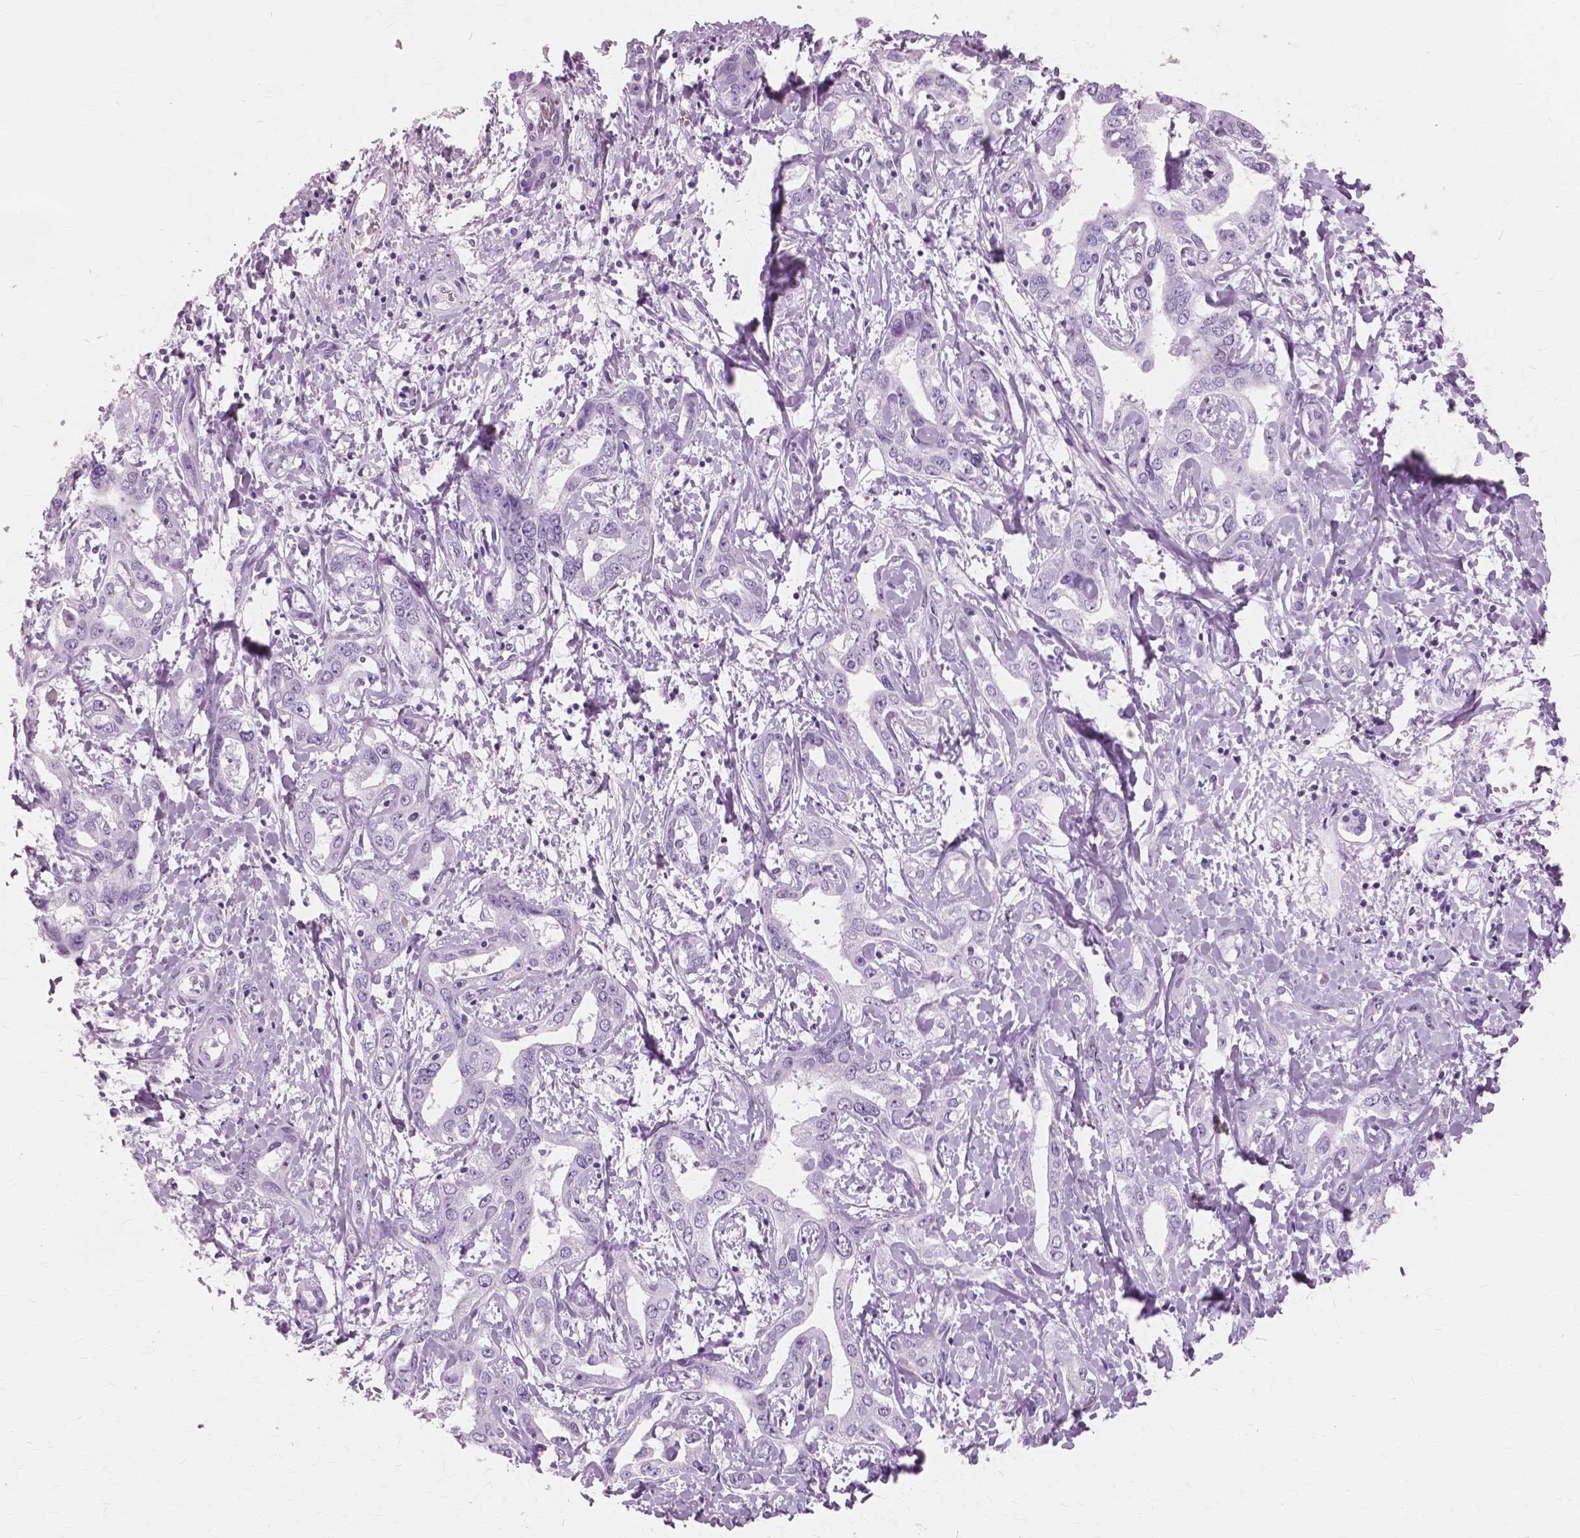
{"staining": {"intensity": "negative", "quantity": "none", "location": "none"}, "tissue": "liver cancer", "cell_type": "Tumor cells", "image_type": "cancer", "snomed": [{"axis": "morphology", "description": "Cholangiocarcinoma"}, {"axis": "topography", "description": "Liver"}], "caption": "A micrograph of cholangiocarcinoma (liver) stained for a protein exhibits no brown staining in tumor cells. Nuclei are stained in blue.", "gene": "SFTPD", "patient": {"sex": "male", "age": 59}}